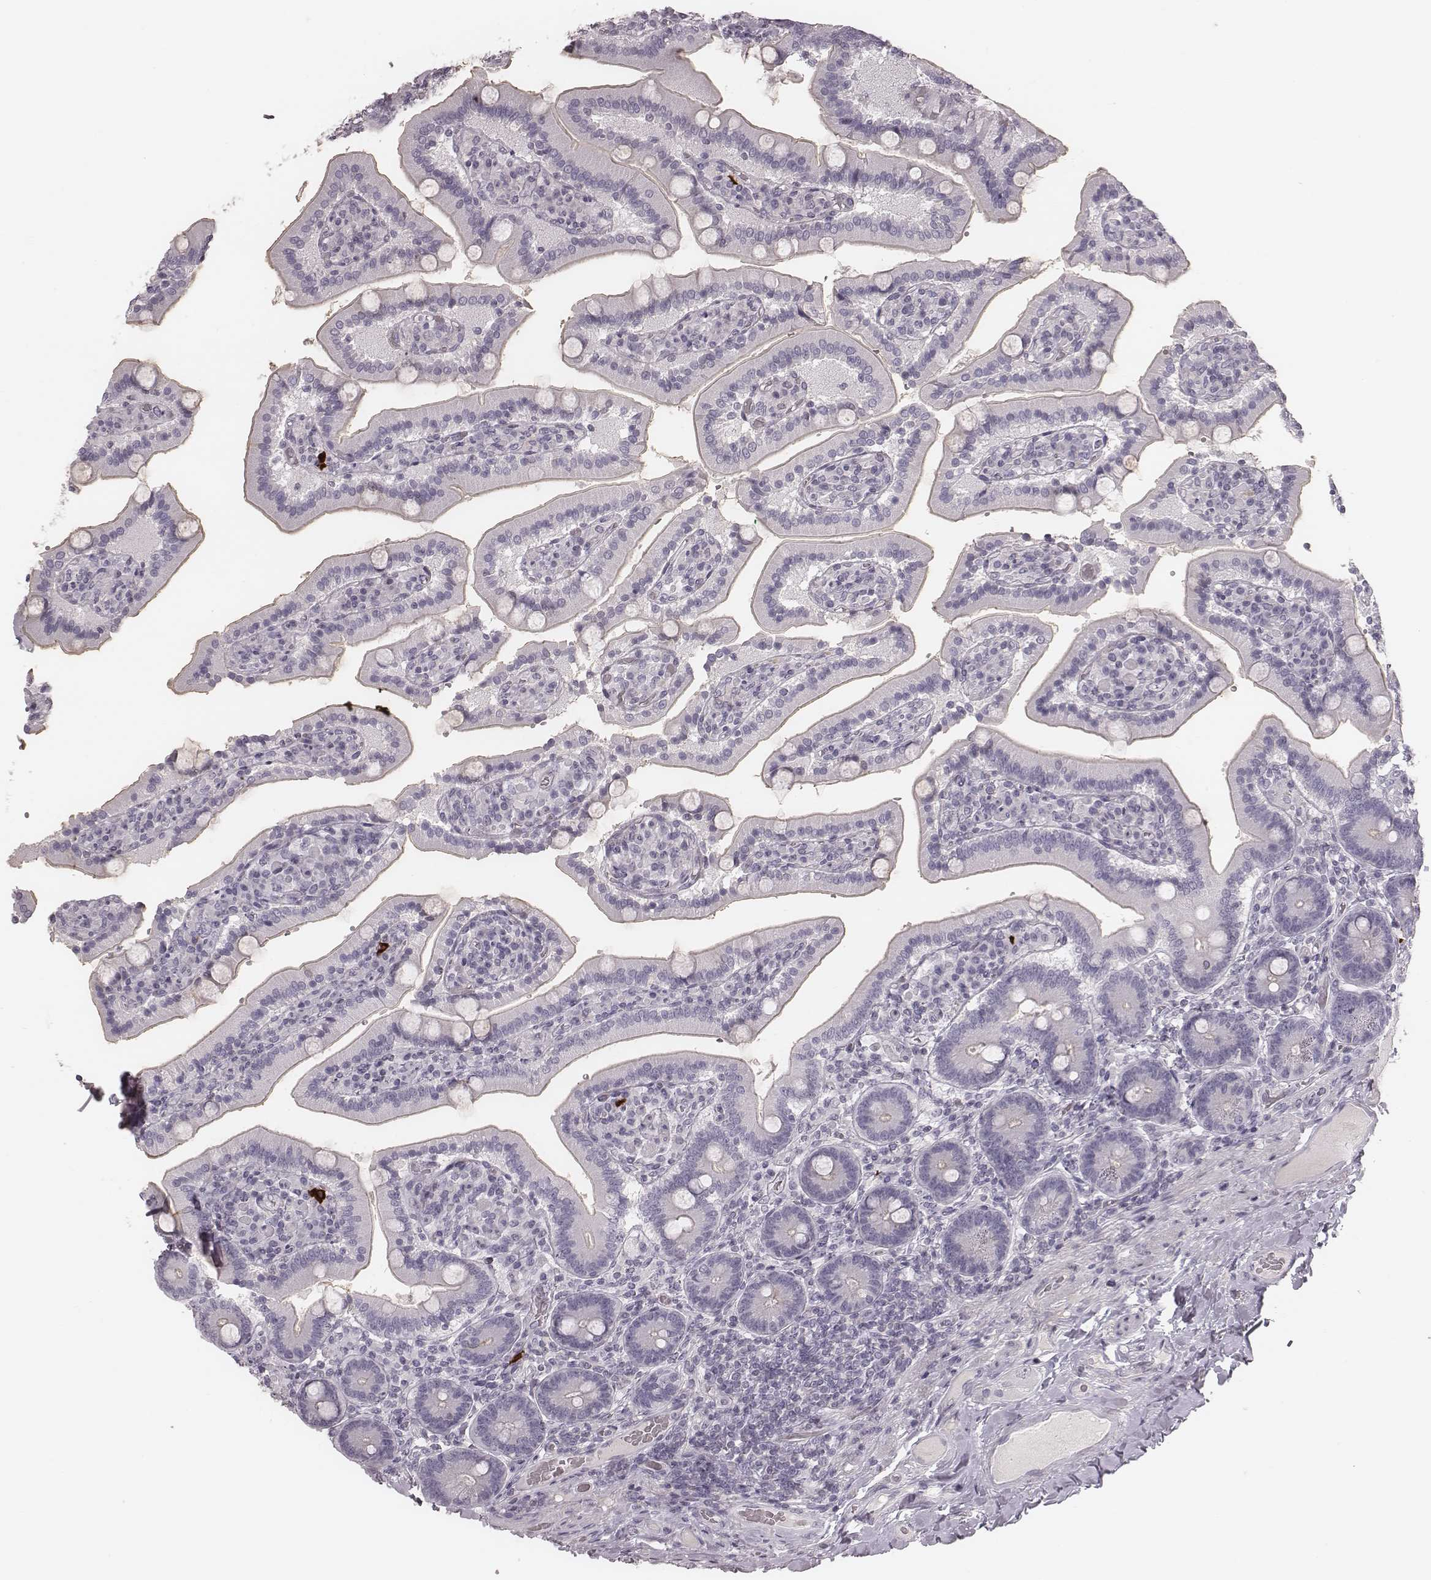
{"staining": {"intensity": "negative", "quantity": "none", "location": "none"}, "tissue": "duodenum", "cell_type": "Glandular cells", "image_type": "normal", "snomed": [{"axis": "morphology", "description": "Normal tissue, NOS"}, {"axis": "topography", "description": "Duodenum"}], "caption": "This is an immunohistochemistry image of unremarkable duodenum. There is no expression in glandular cells.", "gene": "S100Z", "patient": {"sex": "female", "age": 62}}